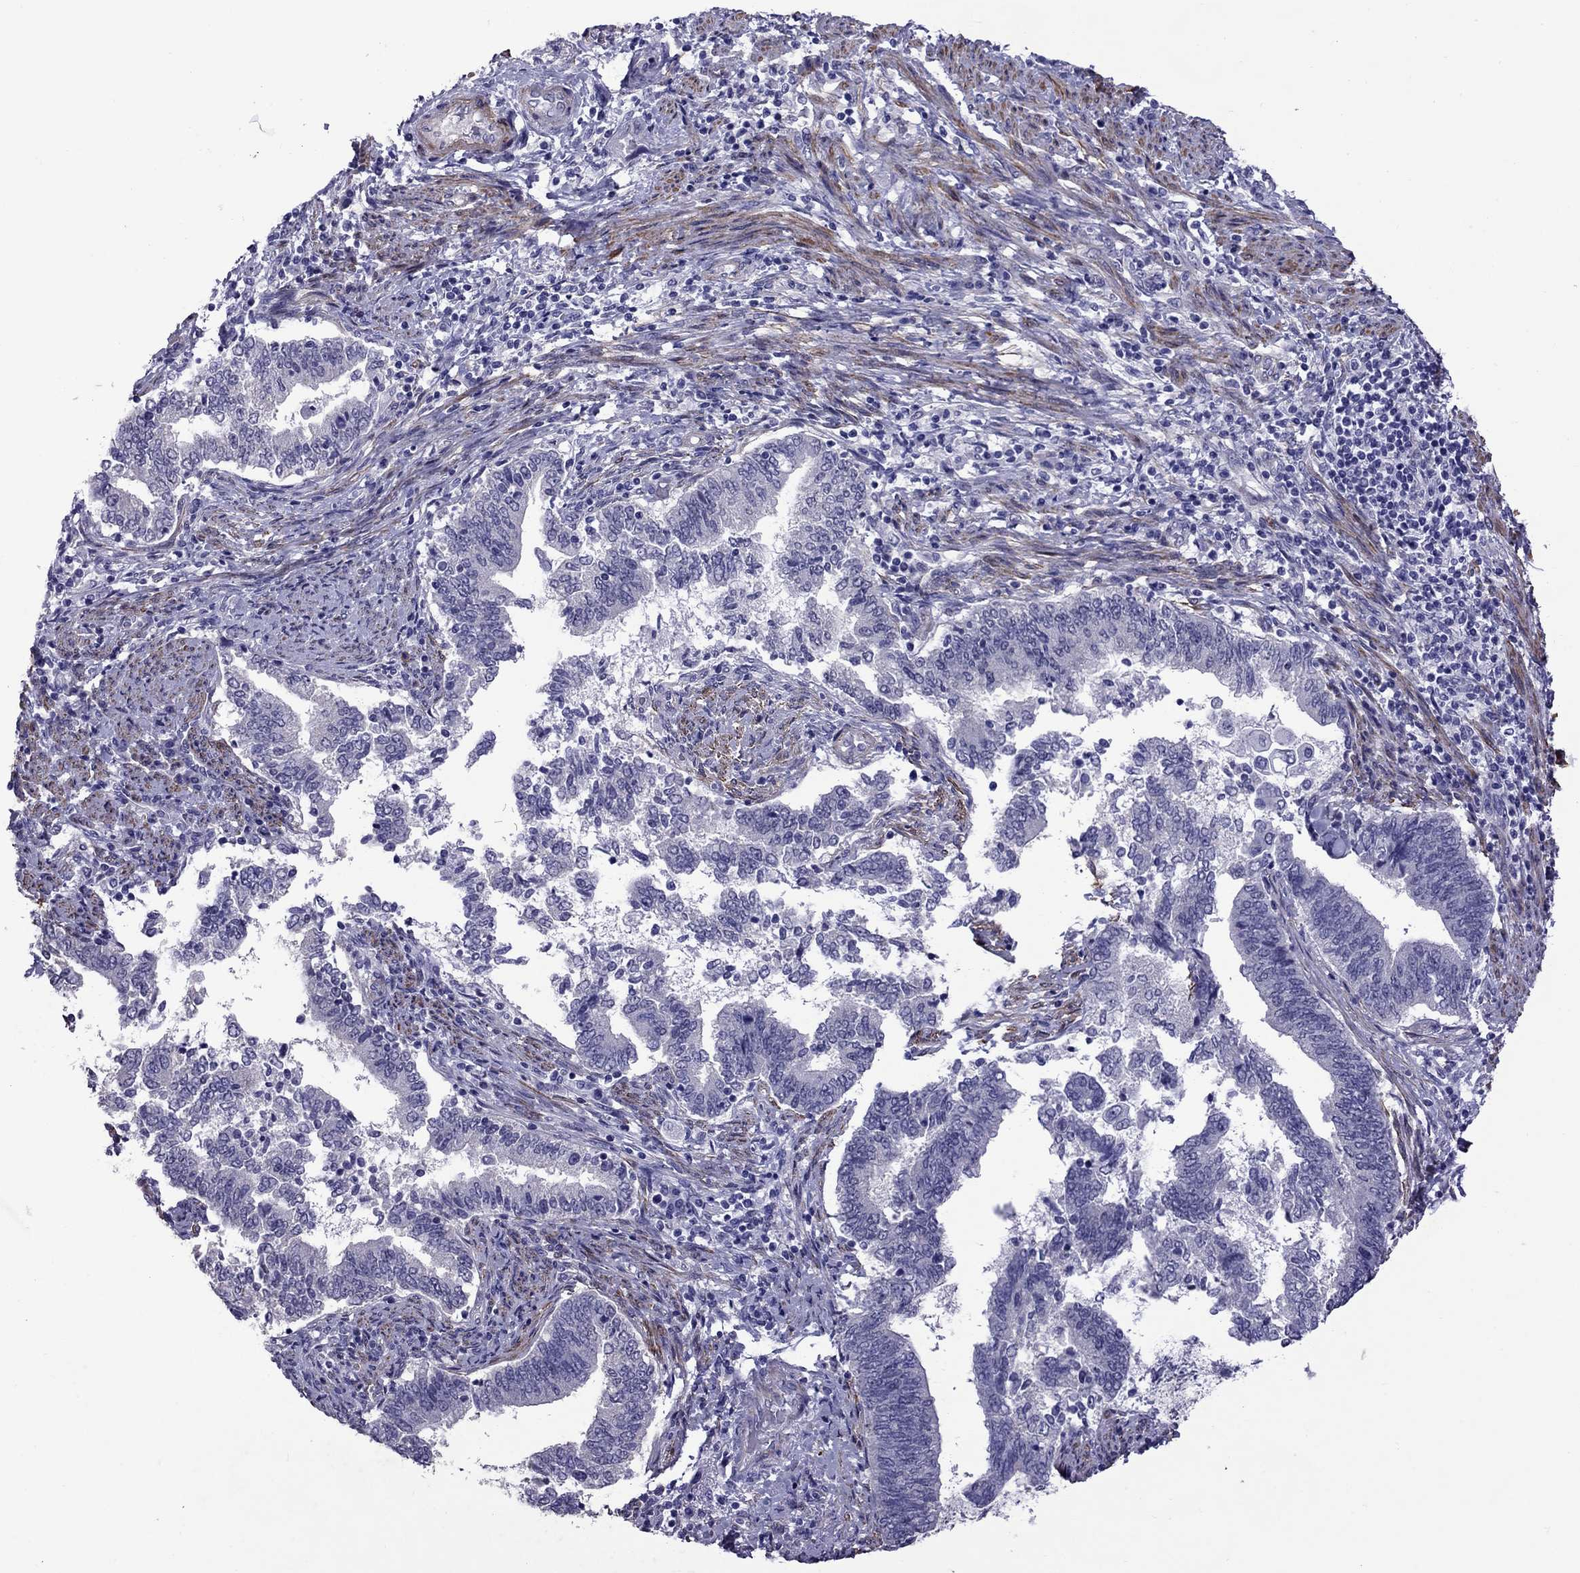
{"staining": {"intensity": "negative", "quantity": "none", "location": "none"}, "tissue": "endometrial cancer", "cell_type": "Tumor cells", "image_type": "cancer", "snomed": [{"axis": "morphology", "description": "Adenocarcinoma, NOS"}, {"axis": "topography", "description": "Endometrium"}], "caption": "Tumor cells show no significant expression in endometrial cancer (adenocarcinoma). The staining is performed using DAB brown chromogen with nuclei counter-stained in using hematoxylin.", "gene": "CHRNA5", "patient": {"sex": "female", "age": 65}}